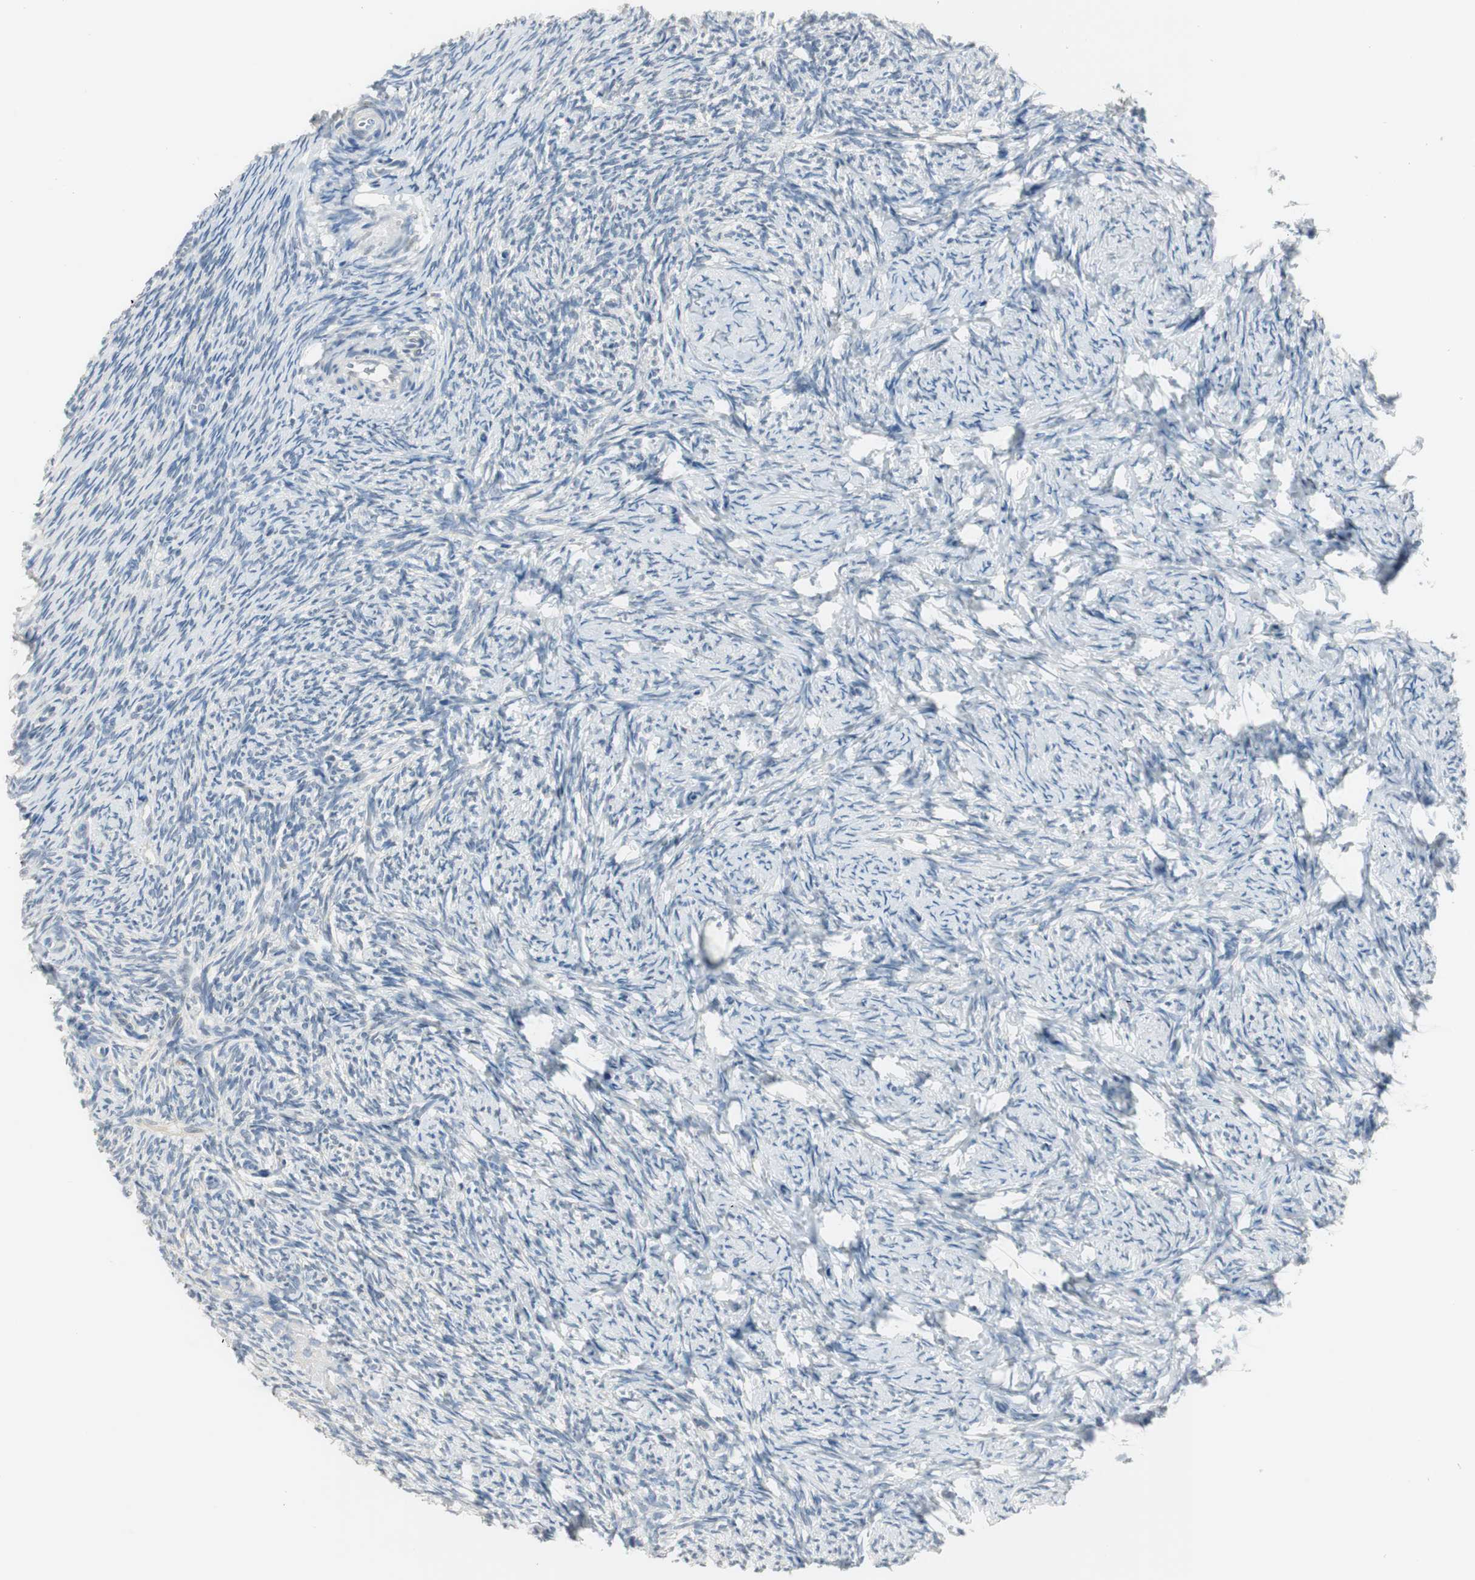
{"staining": {"intensity": "negative", "quantity": "none", "location": "none"}, "tissue": "ovary", "cell_type": "Ovarian stroma cells", "image_type": "normal", "snomed": [{"axis": "morphology", "description": "Normal tissue, NOS"}, {"axis": "topography", "description": "Ovary"}], "caption": "This is a micrograph of immunohistochemistry (IHC) staining of benign ovary, which shows no staining in ovarian stroma cells.", "gene": "MSTO1", "patient": {"sex": "female", "age": 60}}